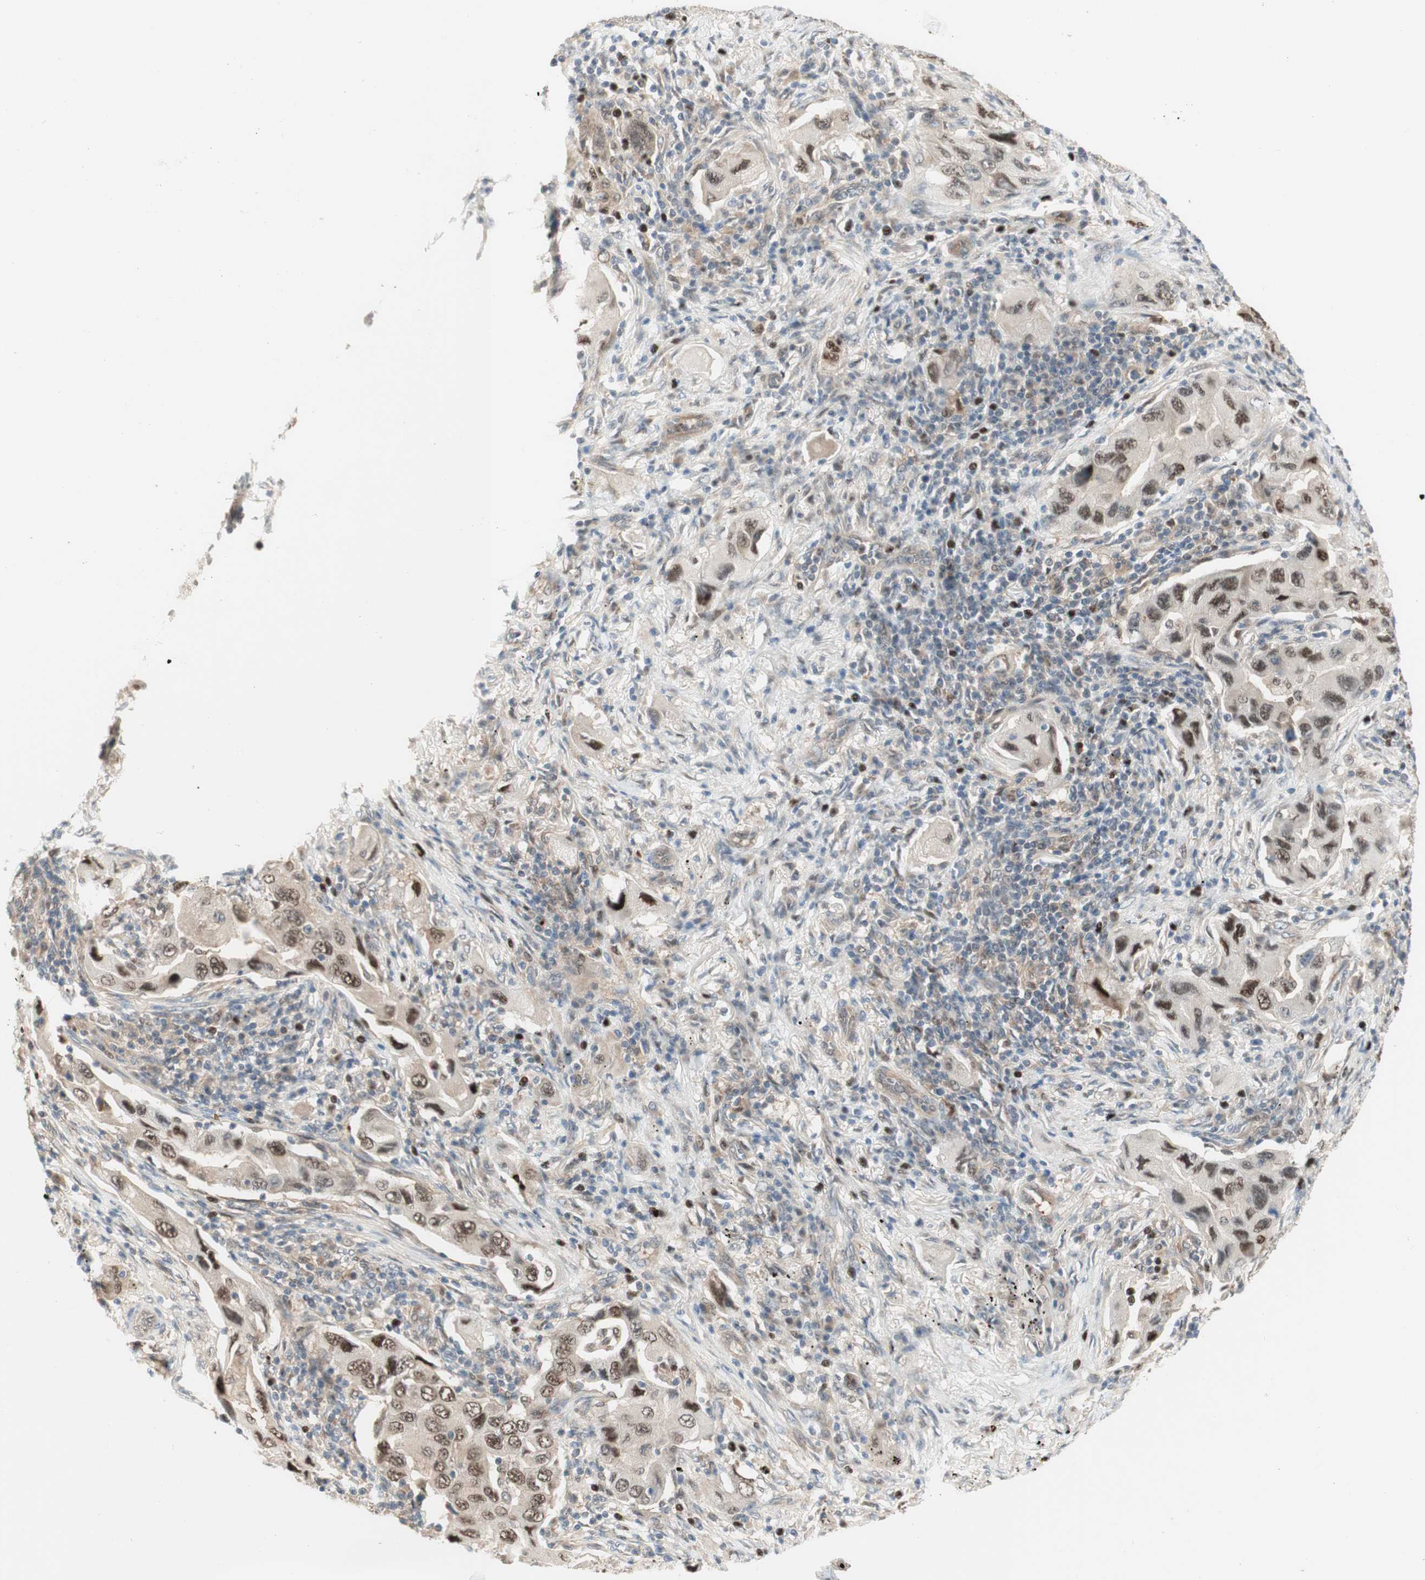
{"staining": {"intensity": "weak", "quantity": ">75%", "location": "nuclear"}, "tissue": "lung cancer", "cell_type": "Tumor cells", "image_type": "cancer", "snomed": [{"axis": "morphology", "description": "Adenocarcinoma, NOS"}, {"axis": "topography", "description": "Lung"}], "caption": "DAB immunohistochemical staining of human adenocarcinoma (lung) demonstrates weak nuclear protein expression in approximately >75% of tumor cells. Immunohistochemistry (ihc) stains the protein in brown and the nuclei are stained blue.", "gene": "RFNG", "patient": {"sex": "female", "age": 65}}